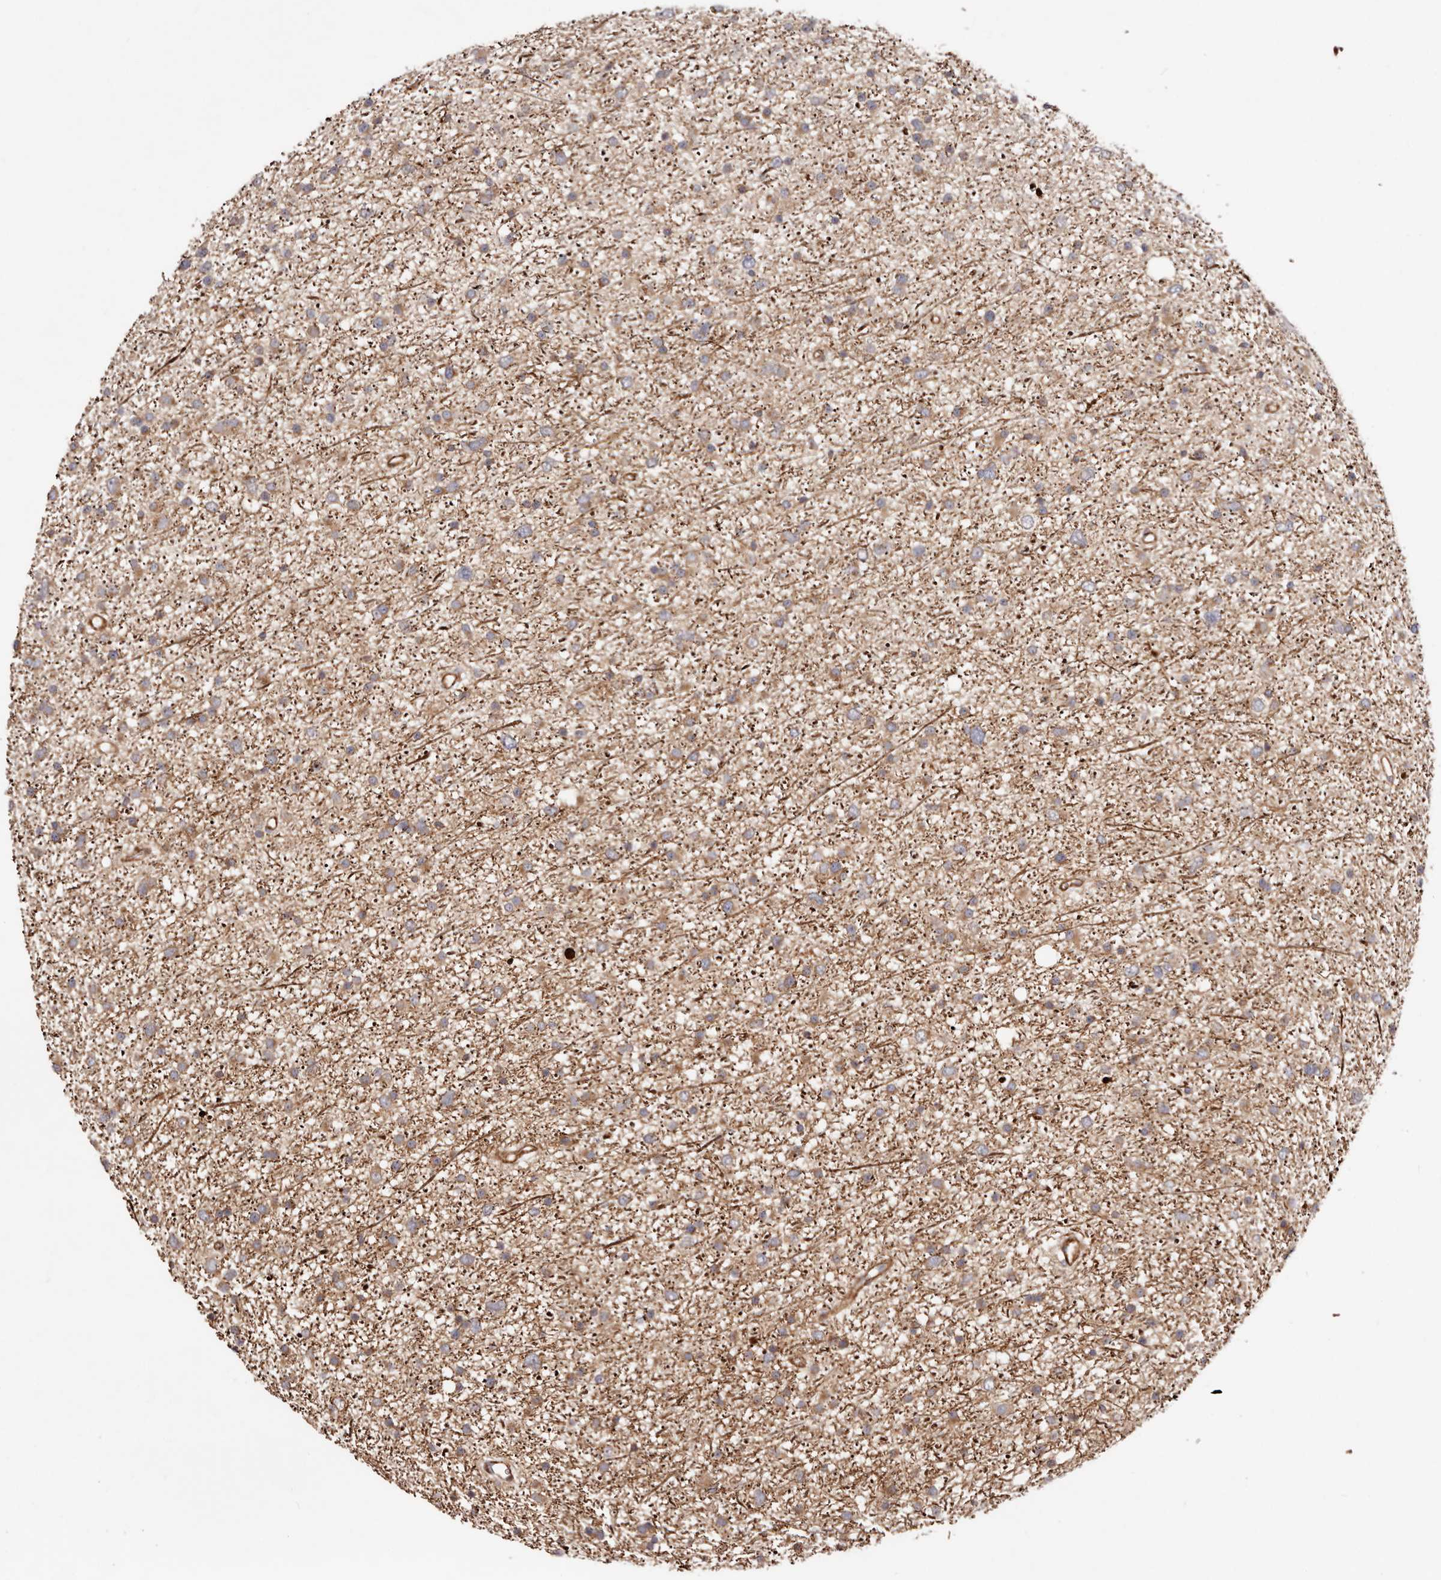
{"staining": {"intensity": "moderate", "quantity": ">75%", "location": "cytoplasmic/membranous"}, "tissue": "glioma", "cell_type": "Tumor cells", "image_type": "cancer", "snomed": [{"axis": "morphology", "description": "Glioma, malignant, Low grade"}, {"axis": "topography", "description": "Cerebral cortex"}], "caption": "DAB (3,3'-diaminobenzidine) immunohistochemical staining of human low-grade glioma (malignant) demonstrates moderate cytoplasmic/membranous protein positivity in approximately >75% of tumor cells. (Stains: DAB in brown, nuclei in blue, Microscopy: brightfield microscopy at high magnification).", "gene": "PTPN22", "patient": {"sex": "female", "age": 39}}